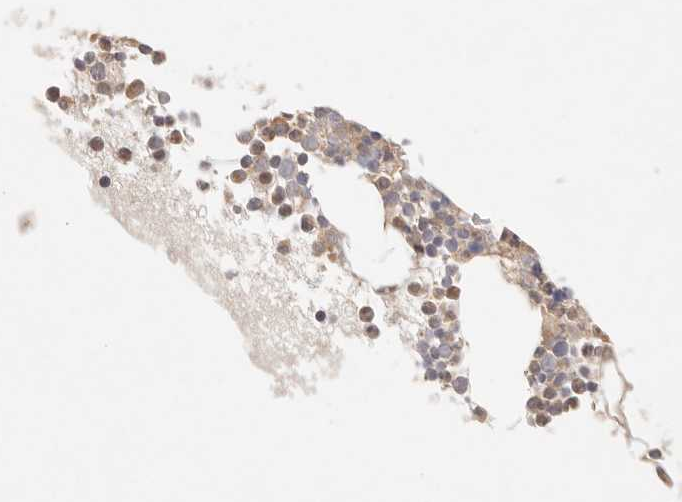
{"staining": {"intensity": "moderate", "quantity": "25%-75%", "location": "cytoplasmic/membranous"}, "tissue": "bone marrow", "cell_type": "Hematopoietic cells", "image_type": "normal", "snomed": [{"axis": "morphology", "description": "Normal tissue, NOS"}, {"axis": "morphology", "description": "Inflammation, NOS"}, {"axis": "topography", "description": "Bone marrow"}], "caption": "Hematopoietic cells exhibit moderate cytoplasmic/membranous expression in approximately 25%-75% of cells in benign bone marrow. (IHC, brightfield microscopy, high magnification).", "gene": "PHLDA3", "patient": {"sex": "female", "age": 45}}